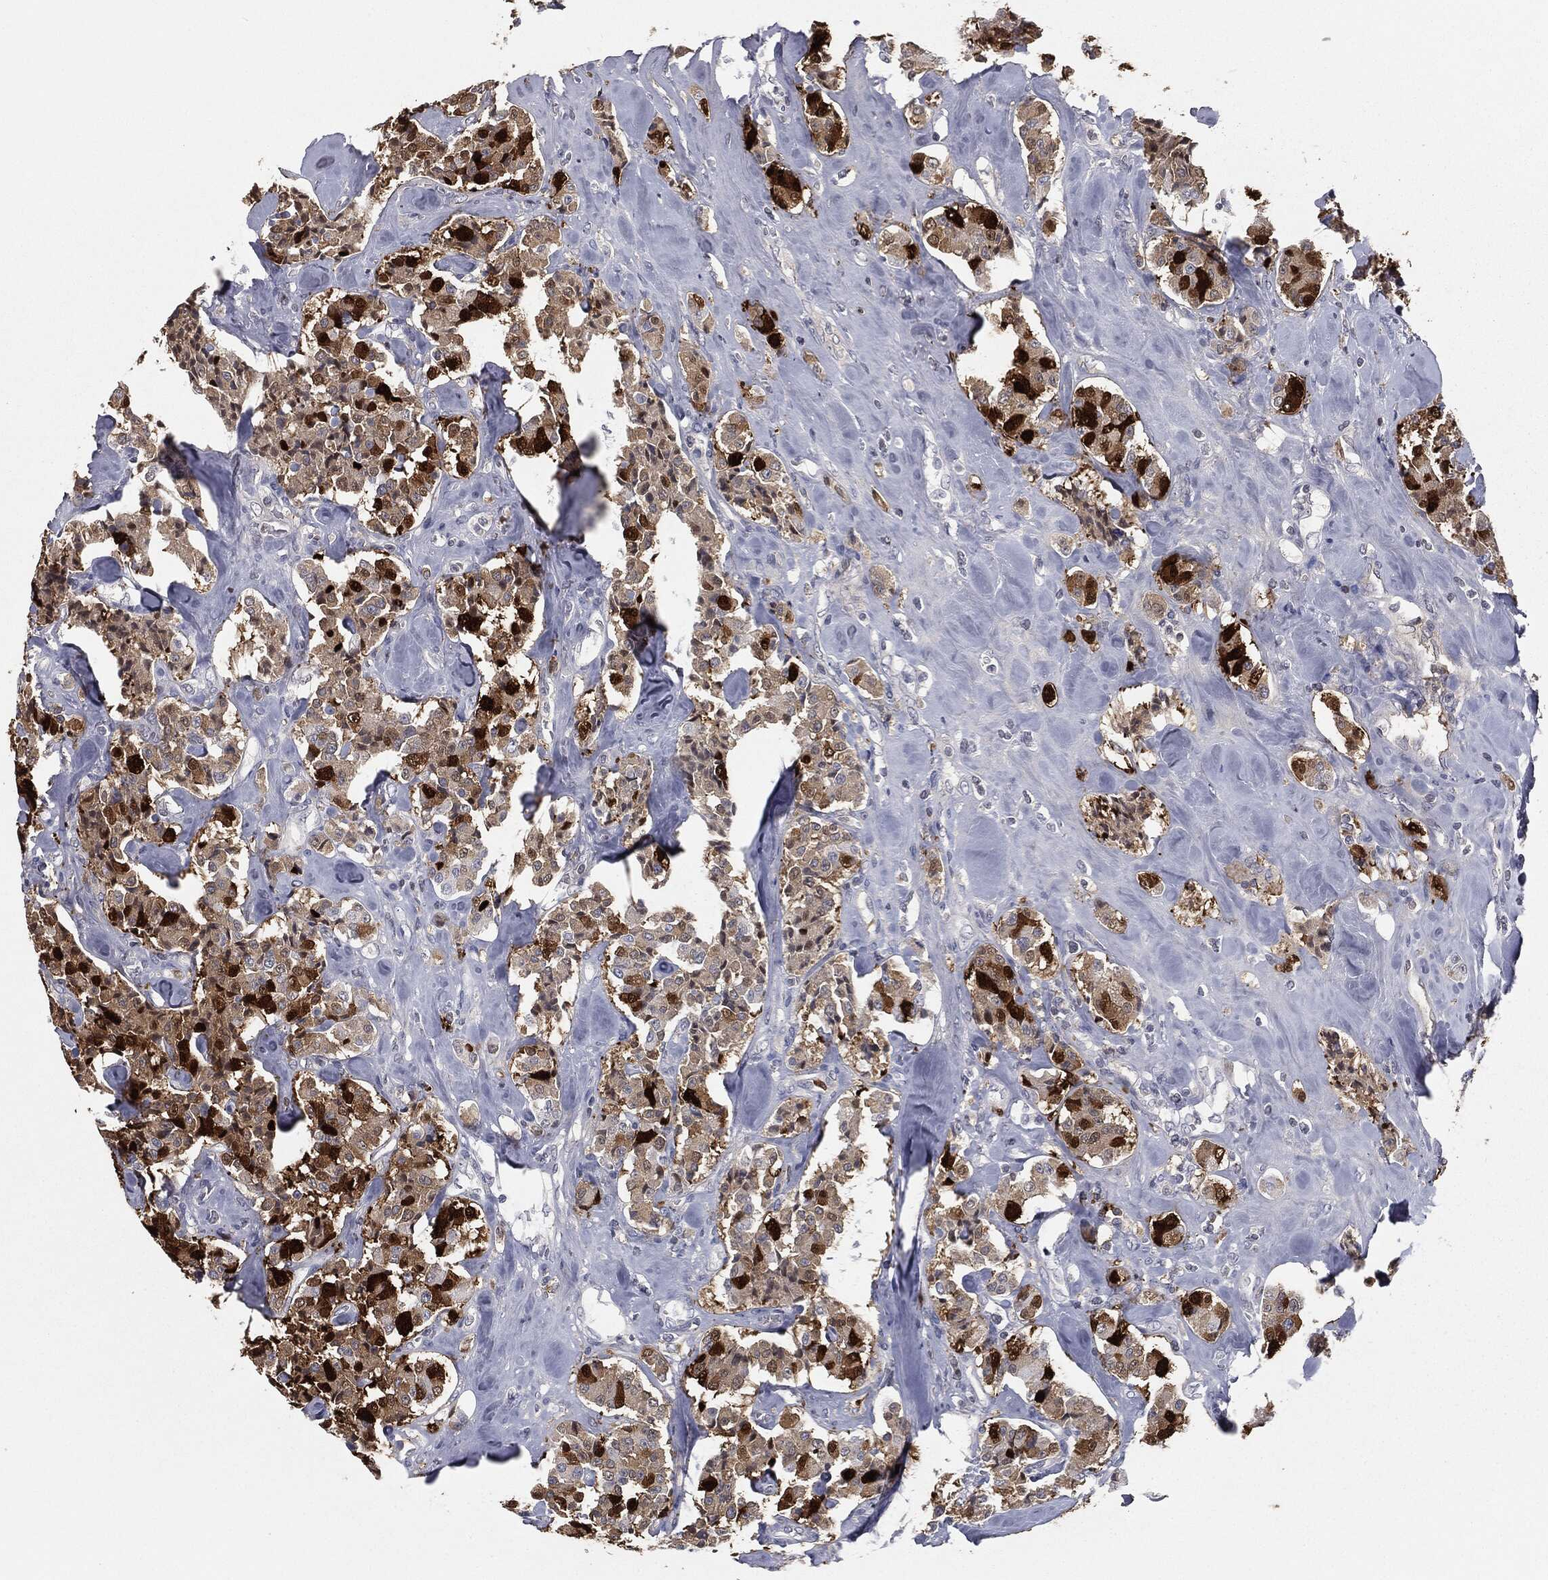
{"staining": {"intensity": "strong", "quantity": "25%-75%", "location": "cytoplasmic/membranous"}, "tissue": "carcinoid", "cell_type": "Tumor cells", "image_type": "cancer", "snomed": [{"axis": "morphology", "description": "Carcinoid, malignant, NOS"}, {"axis": "topography", "description": "Pancreas"}], "caption": "High-magnification brightfield microscopy of carcinoid stained with DAB (3,3'-diaminobenzidine) (brown) and counterstained with hematoxylin (blue). tumor cells exhibit strong cytoplasmic/membranous positivity is seen in approximately25%-75% of cells.", "gene": "ALDOB", "patient": {"sex": "male", "age": 41}}